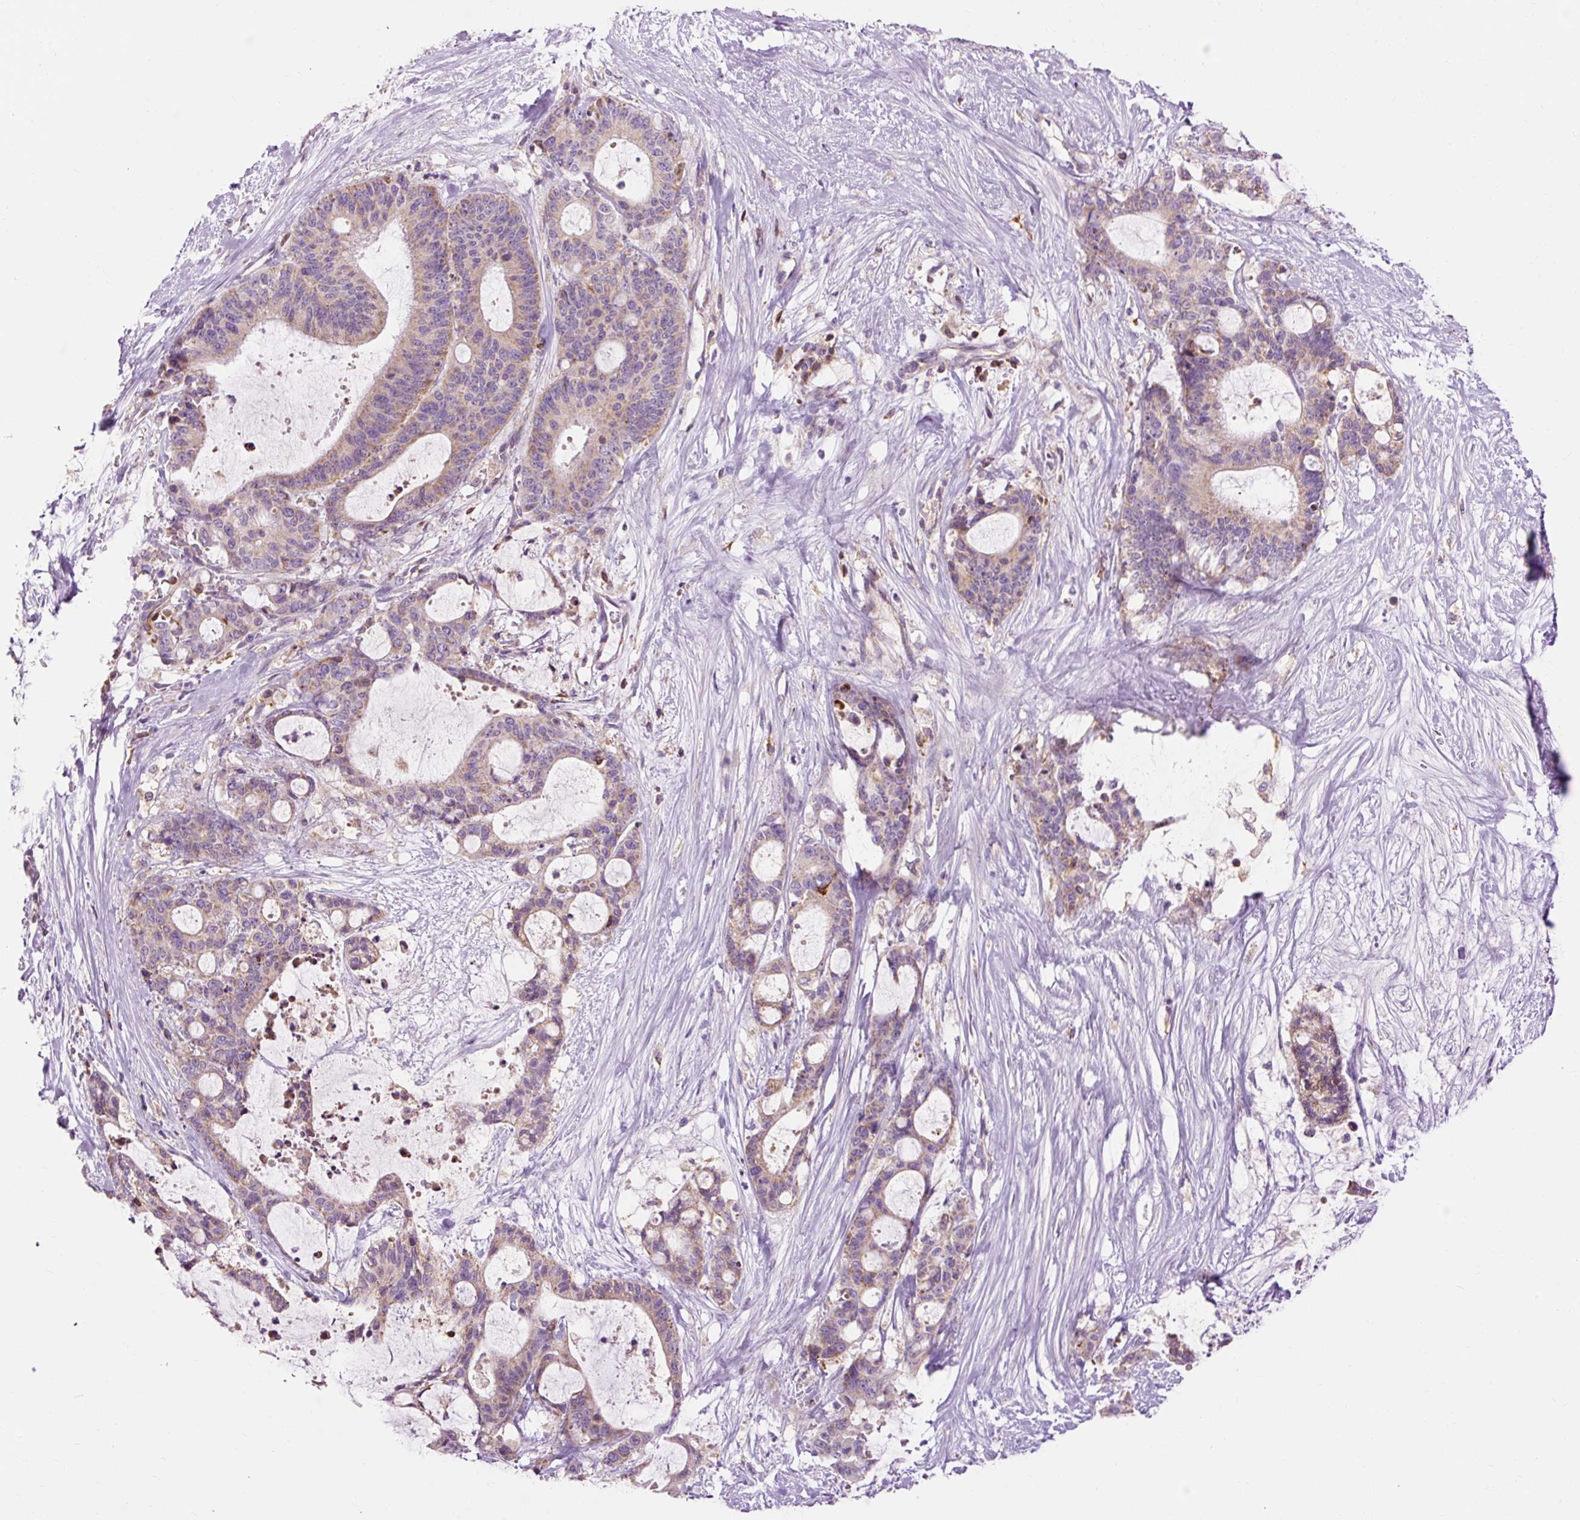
{"staining": {"intensity": "weak", "quantity": "25%-75%", "location": "cytoplasmic/membranous"}, "tissue": "liver cancer", "cell_type": "Tumor cells", "image_type": "cancer", "snomed": [{"axis": "morphology", "description": "Normal tissue, NOS"}, {"axis": "morphology", "description": "Cholangiocarcinoma"}, {"axis": "topography", "description": "Liver"}, {"axis": "topography", "description": "Peripheral nerve tissue"}], "caption": "Brown immunohistochemical staining in liver cancer displays weak cytoplasmic/membranous expression in approximately 25%-75% of tumor cells.", "gene": "CD83", "patient": {"sex": "female", "age": 73}}